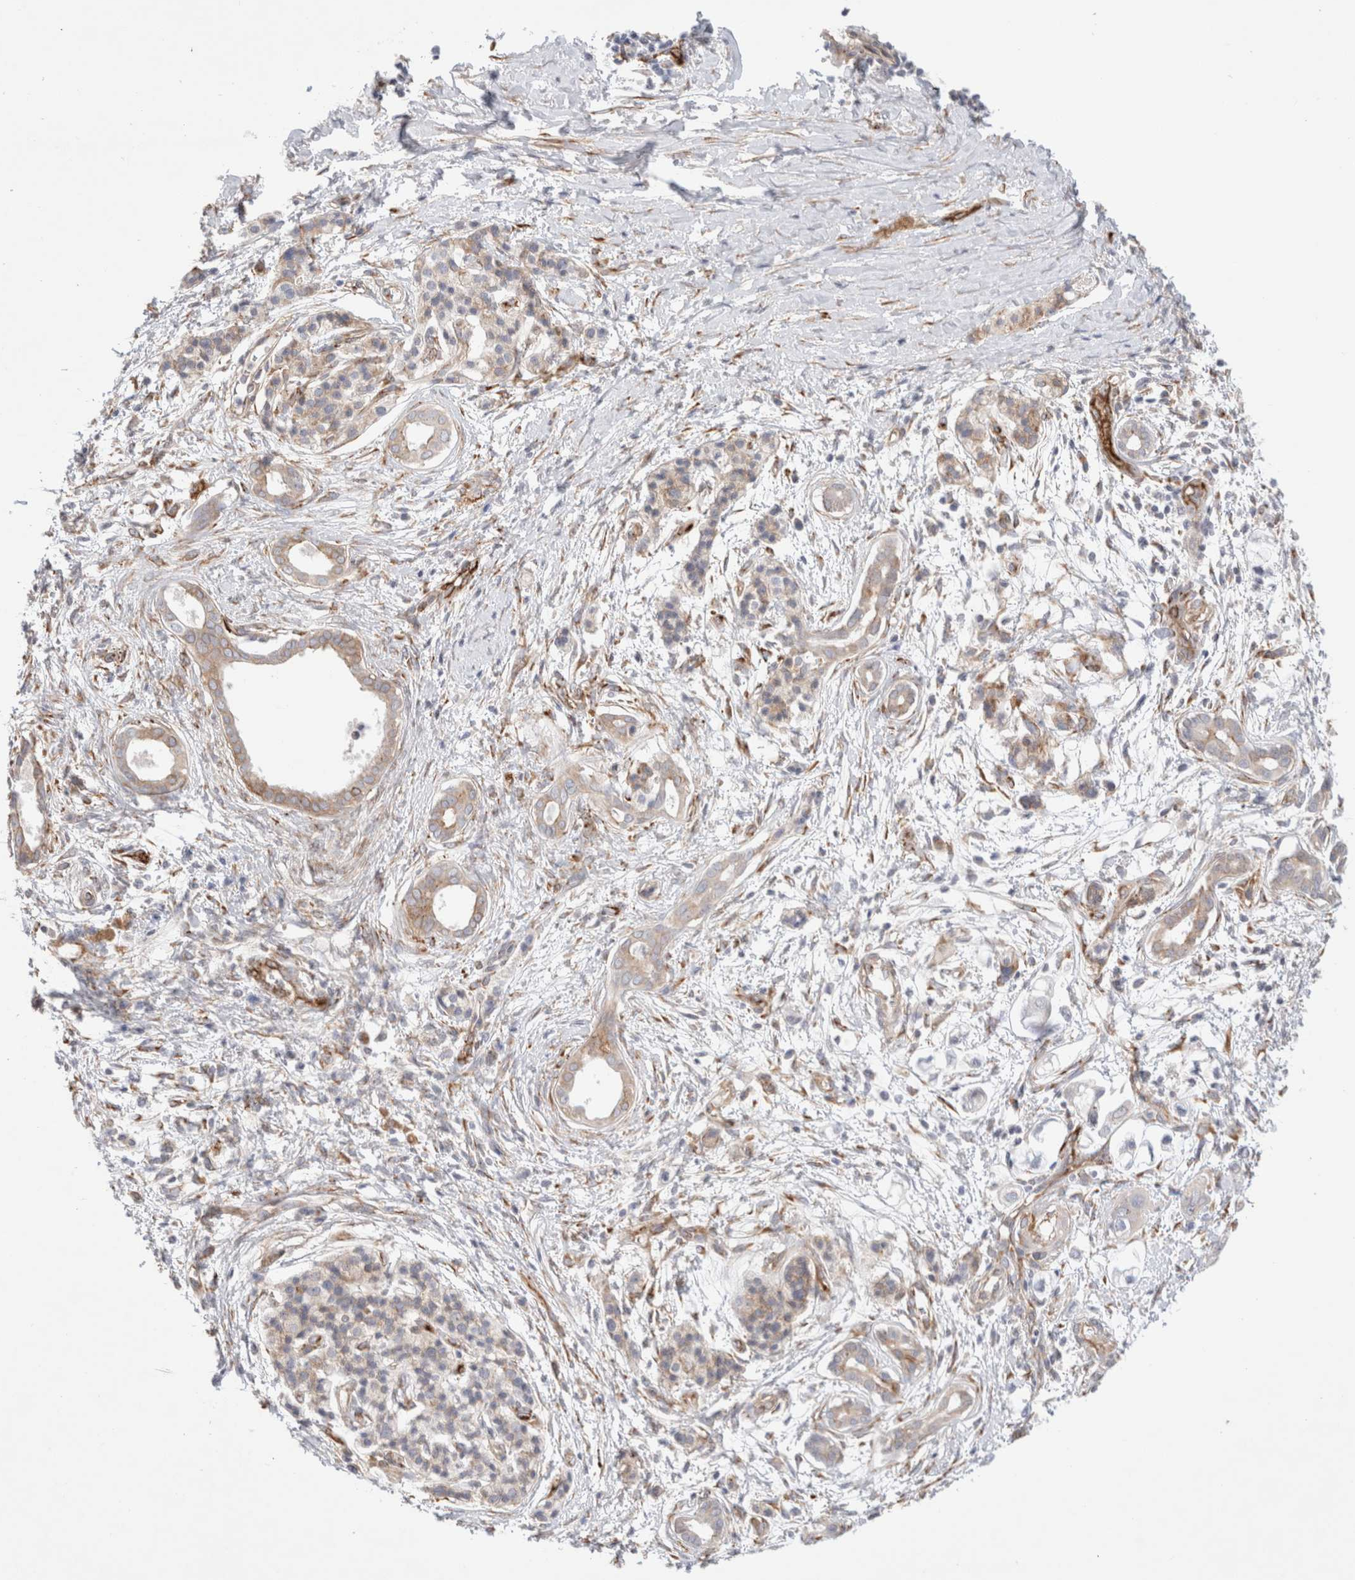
{"staining": {"intensity": "weak", "quantity": ">75%", "location": "cytoplasmic/membranous"}, "tissue": "pancreatic cancer", "cell_type": "Tumor cells", "image_type": "cancer", "snomed": [{"axis": "morphology", "description": "Adenocarcinoma, NOS"}, {"axis": "topography", "description": "Pancreas"}], "caption": "The immunohistochemical stain highlights weak cytoplasmic/membranous expression in tumor cells of pancreatic adenocarcinoma tissue.", "gene": "CNPY4", "patient": {"sex": "male", "age": 59}}